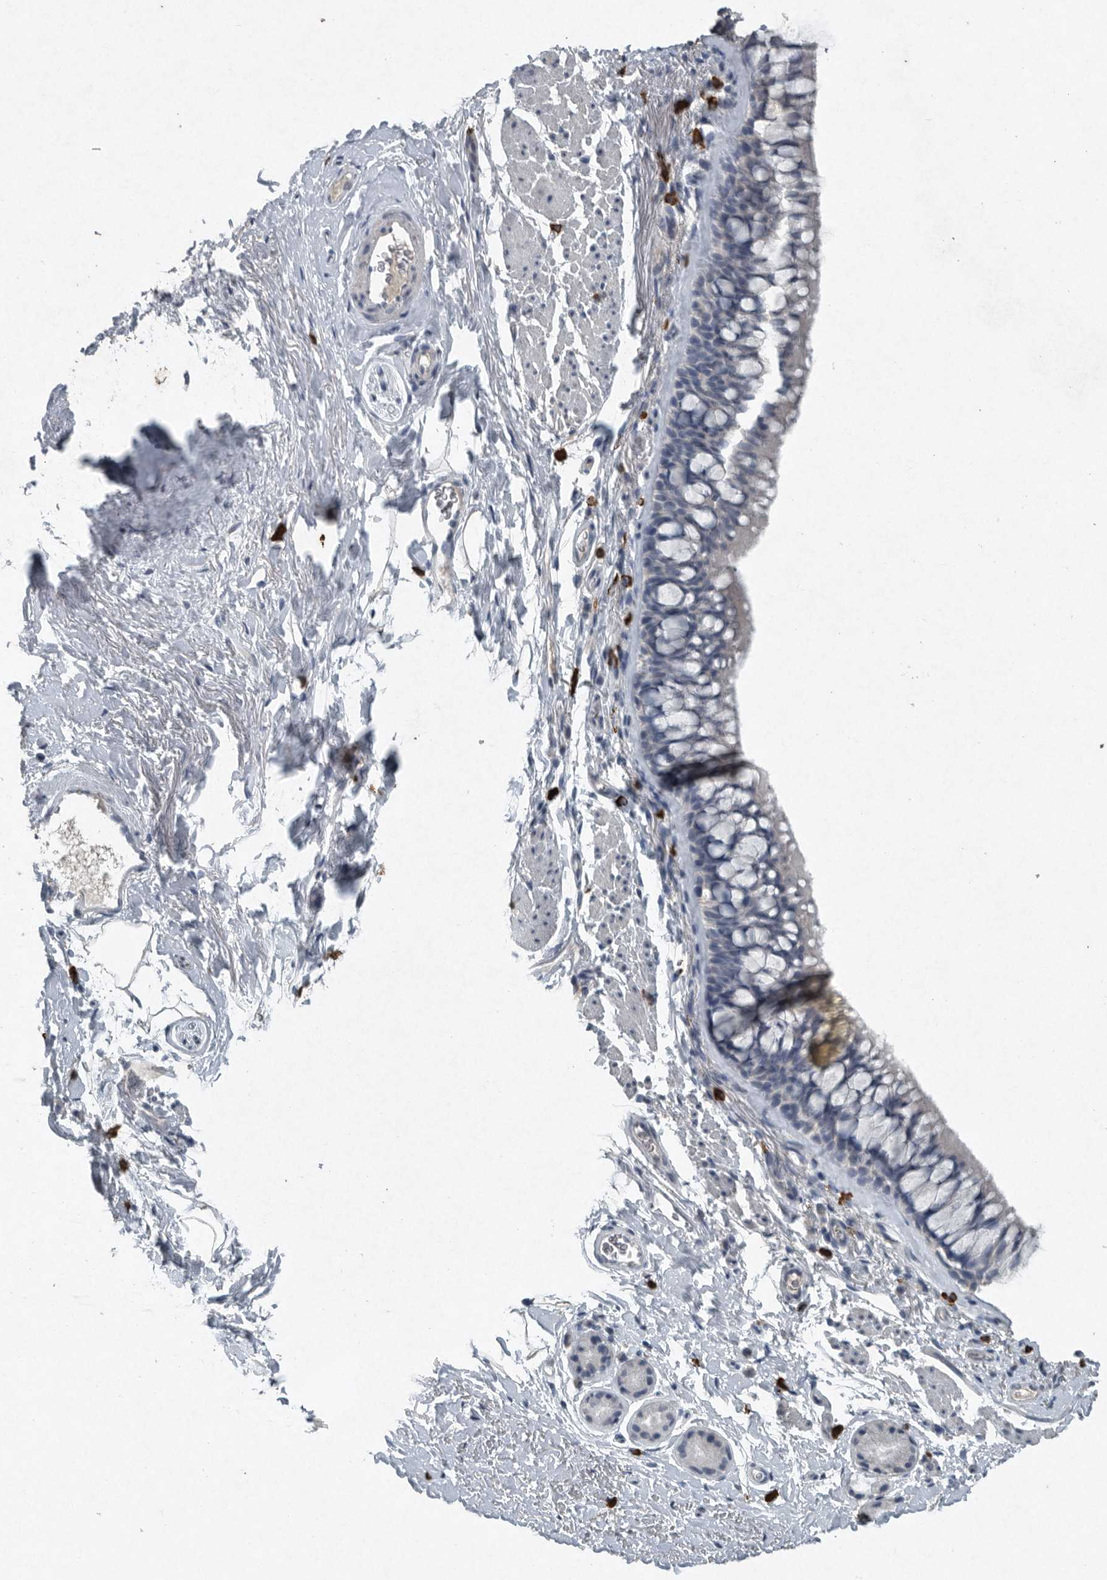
{"staining": {"intensity": "negative", "quantity": "none", "location": "none"}, "tissue": "bronchus", "cell_type": "Respiratory epithelial cells", "image_type": "normal", "snomed": [{"axis": "morphology", "description": "Normal tissue, NOS"}, {"axis": "topography", "description": "Cartilage tissue"}, {"axis": "topography", "description": "Bronchus"}], "caption": "Immunohistochemistry (IHC) of benign bronchus displays no expression in respiratory epithelial cells. (DAB (3,3'-diaminobenzidine) immunohistochemistry (IHC) visualized using brightfield microscopy, high magnification).", "gene": "IL20", "patient": {"sex": "female", "age": 53}}